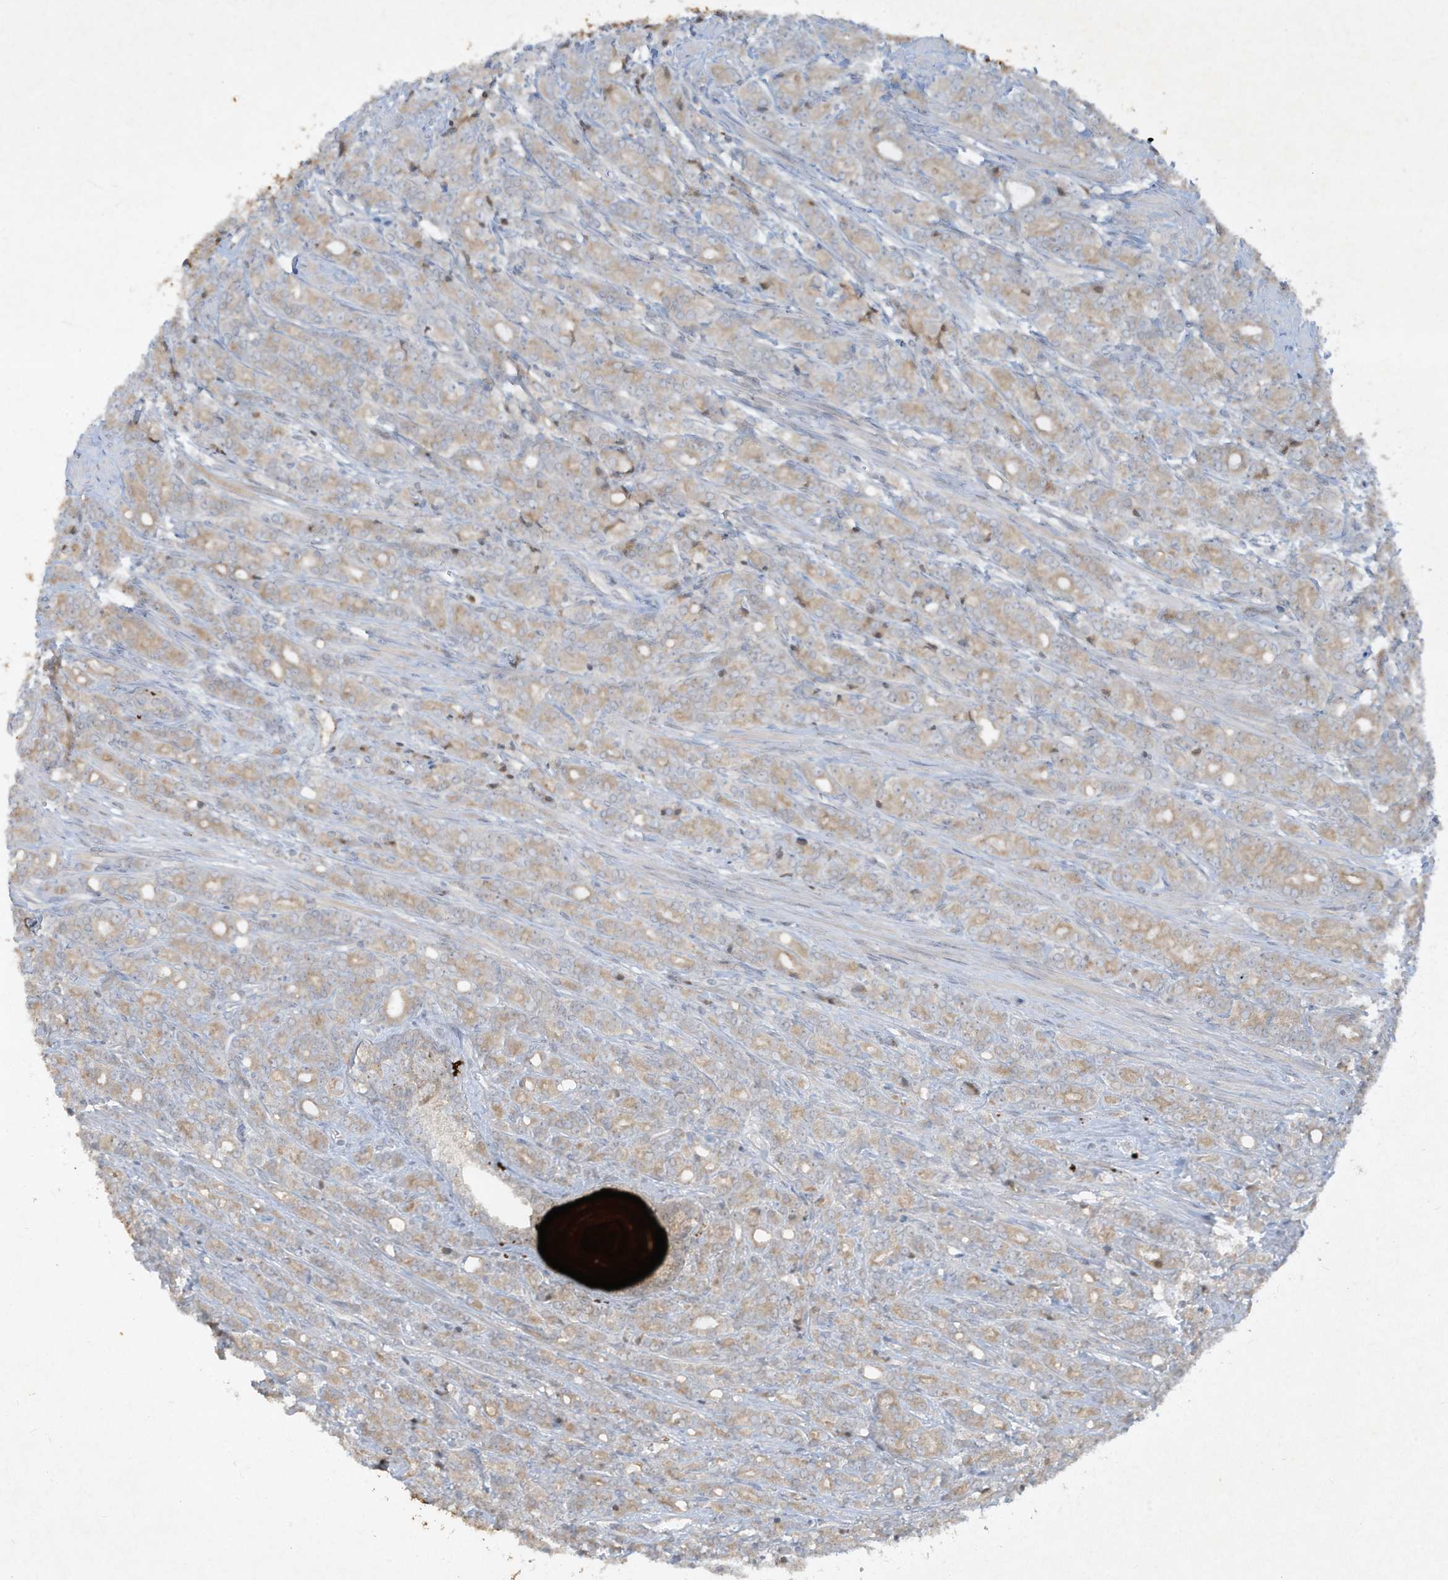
{"staining": {"intensity": "weak", "quantity": ">75%", "location": "cytoplasmic/membranous"}, "tissue": "prostate cancer", "cell_type": "Tumor cells", "image_type": "cancer", "snomed": [{"axis": "morphology", "description": "Adenocarcinoma, High grade"}, {"axis": "topography", "description": "Prostate"}], "caption": "Immunohistochemistry (IHC) micrograph of prostate cancer (high-grade adenocarcinoma) stained for a protein (brown), which displays low levels of weak cytoplasmic/membranous staining in about >75% of tumor cells.", "gene": "FETUB", "patient": {"sex": "male", "age": 62}}